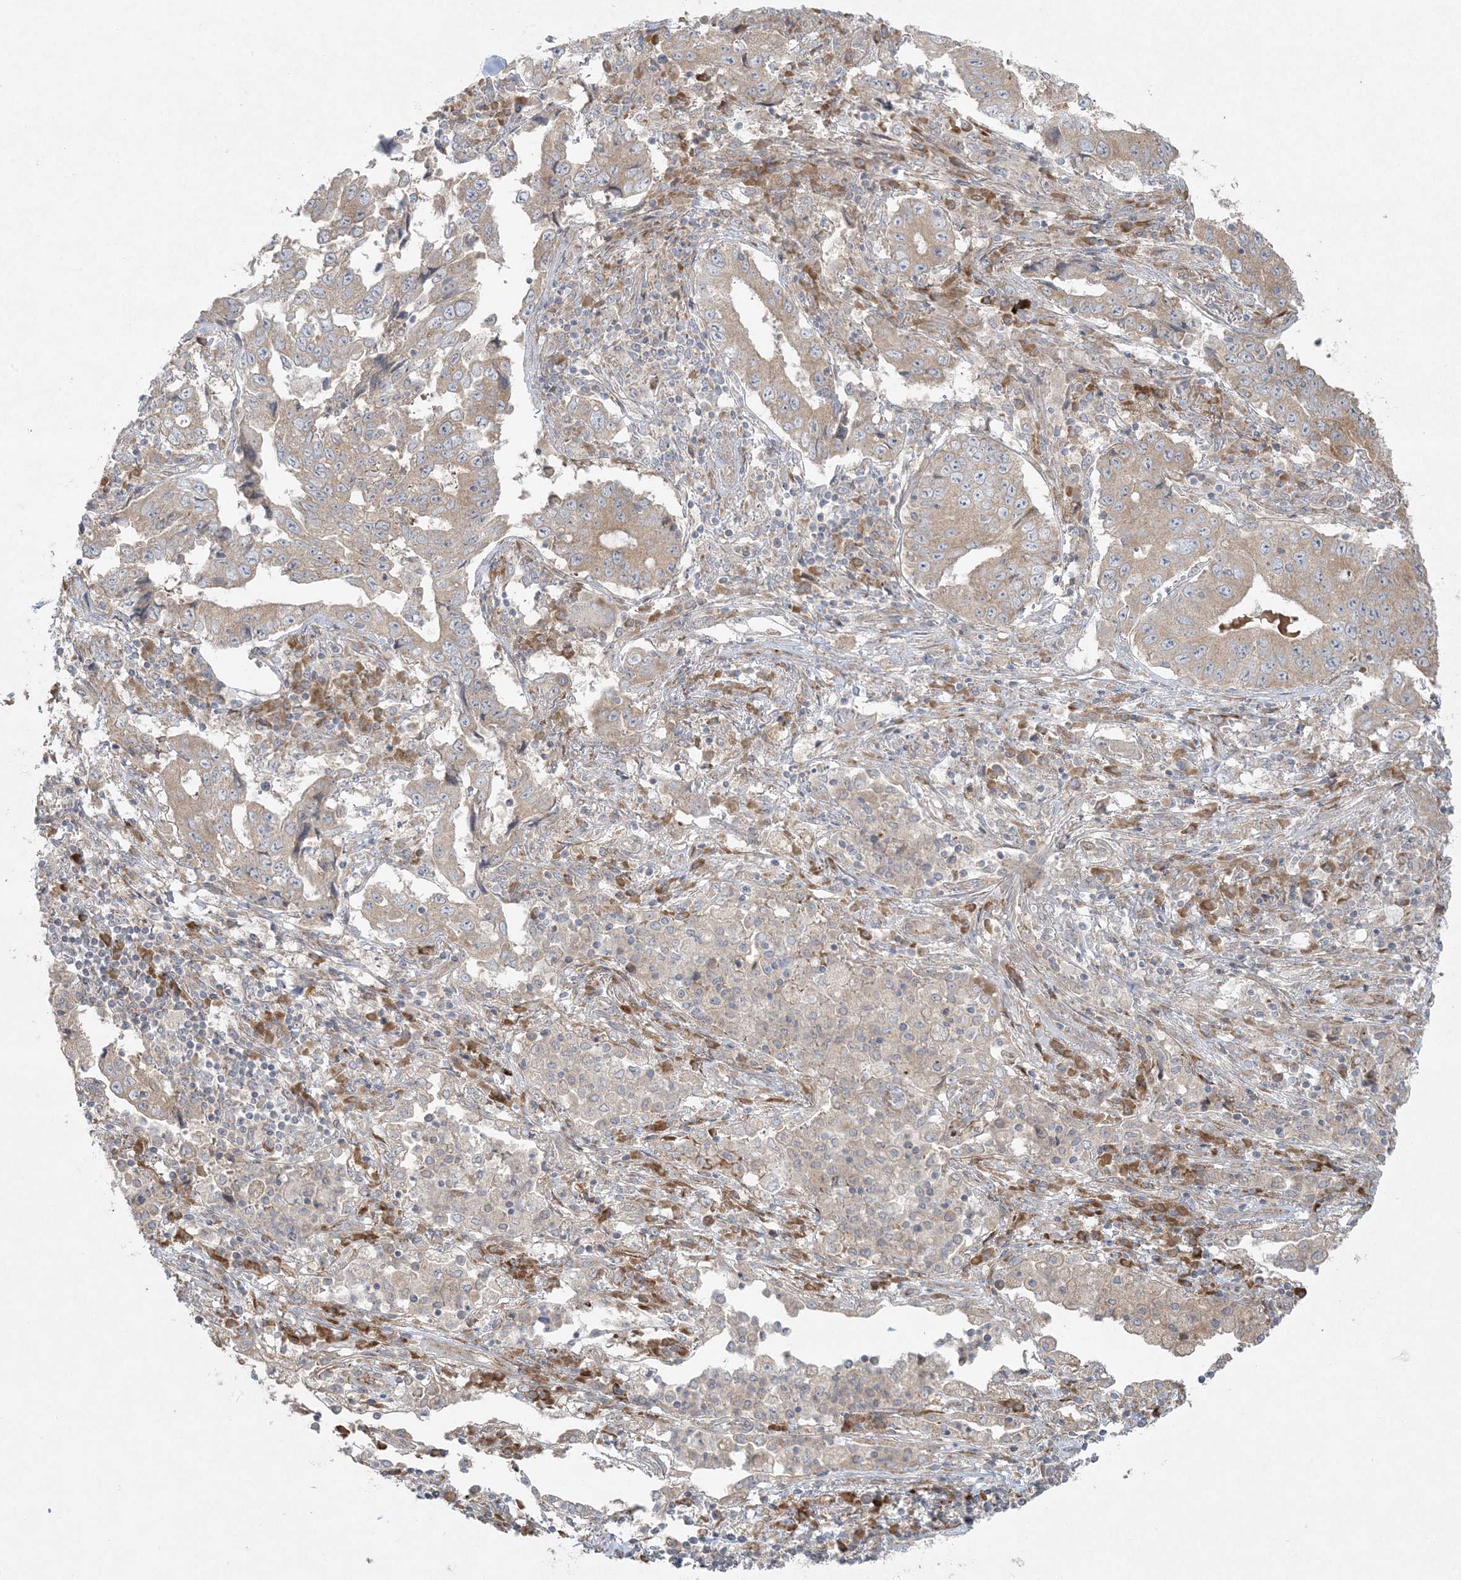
{"staining": {"intensity": "weak", "quantity": ">75%", "location": "cytoplasmic/membranous"}, "tissue": "lung cancer", "cell_type": "Tumor cells", "image_type": "cancer", "snomed": [{"axis": "morphology", "description": "Adenocarcinoma, NOS"}, {"axis": "topography", "description": "Lung"}], "caption": "Lung adenocarcinoma stained with DAB IHC exhibits low levels of weak cytoplasmic/membranous staining in about >75% of tumor cells.", "gene": "ZNF263", "patient": {"sex": "female", "age": 51}}